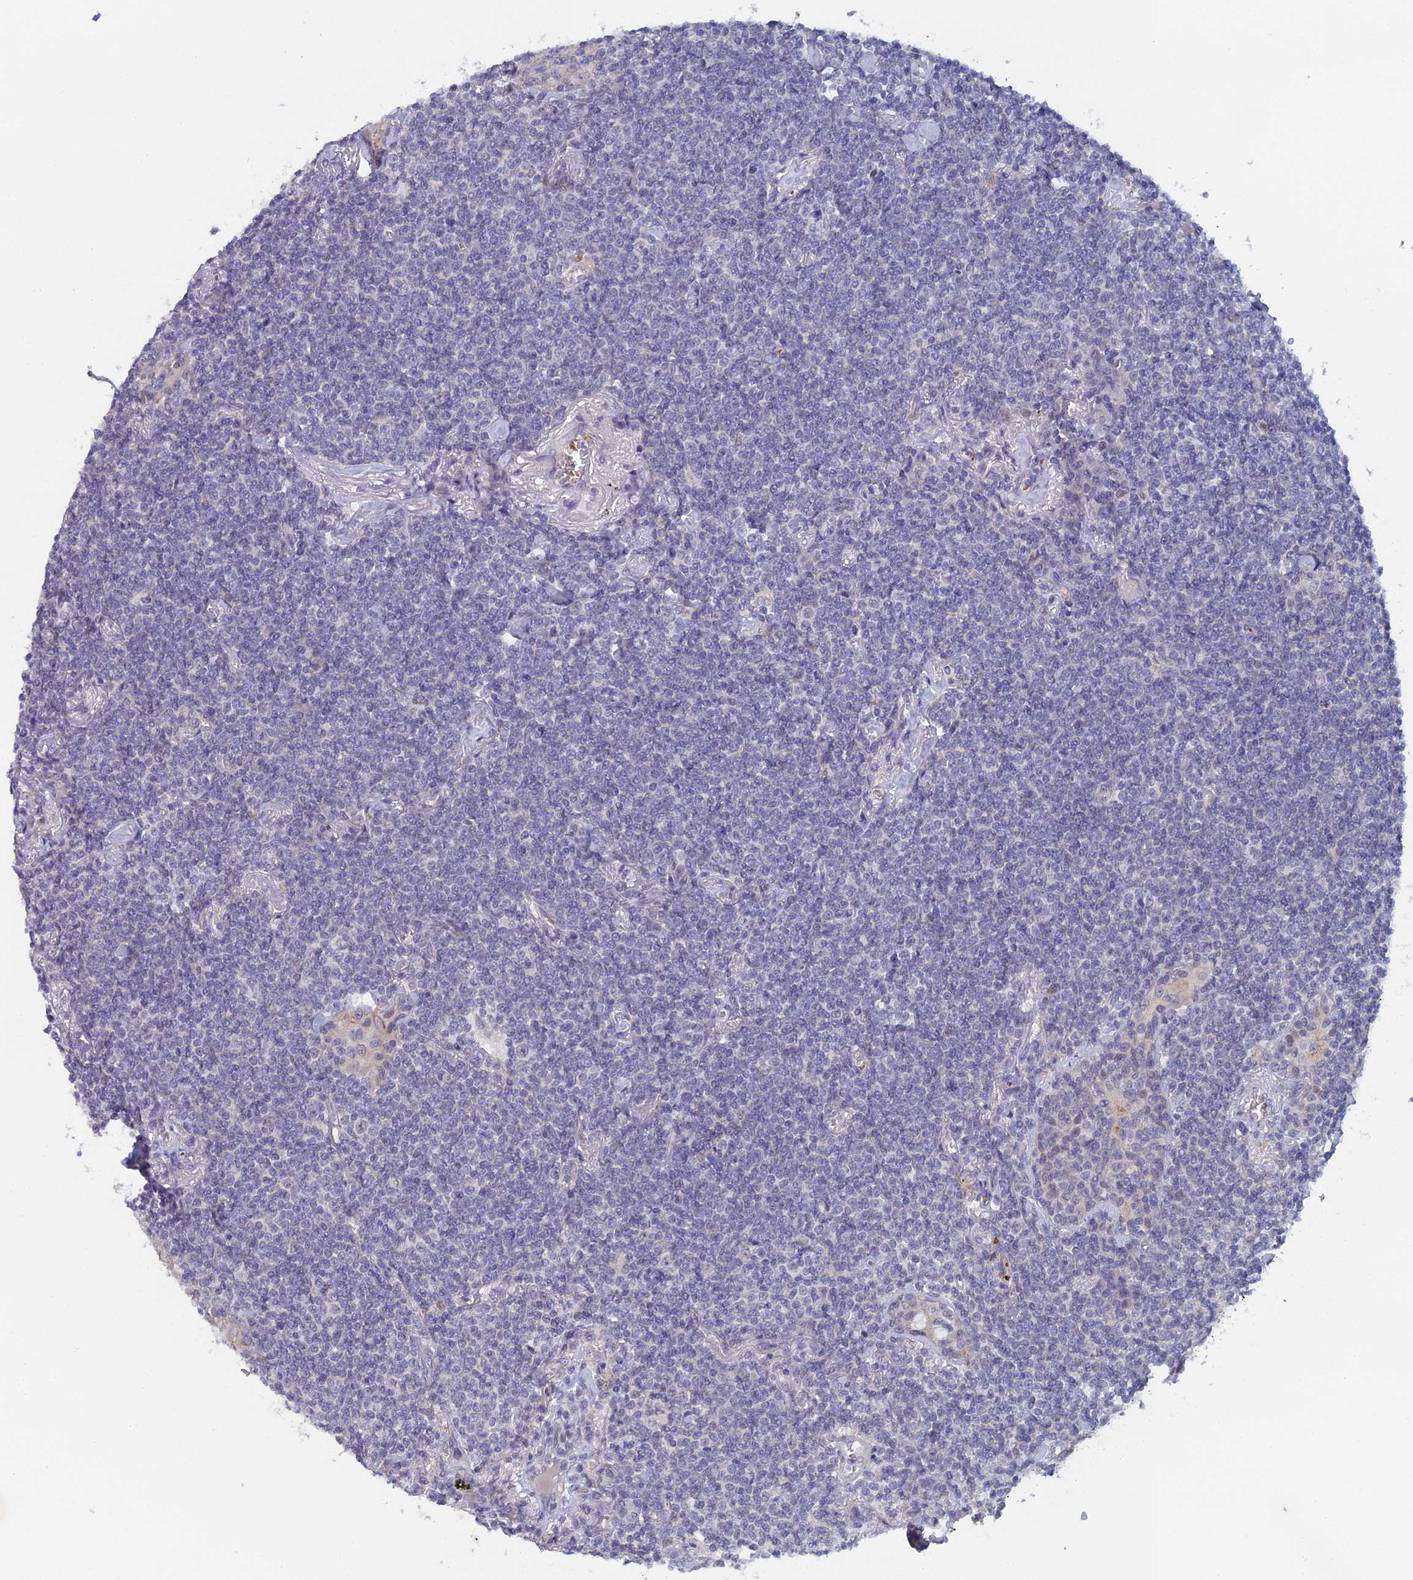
{"staining": {"intensity": "negative", "quantity": "none", "location": "none"}, "tissue": "lymphoma", "cell_type": "Tumor cells", "image_type": "cancer", "snomed": [{"axis": "morphology", "description": "Malignant lymphoma, non-Hodgkin's type, Low grade"}, {"axis": "topography", "description": "Lung"}], "caption": "Human lymphoma stained for a protein using immunohistochemistry shows no positivity in tumor cells.", "gene": "GIPC1", "patient": {"sex": "female", "age": 71}}